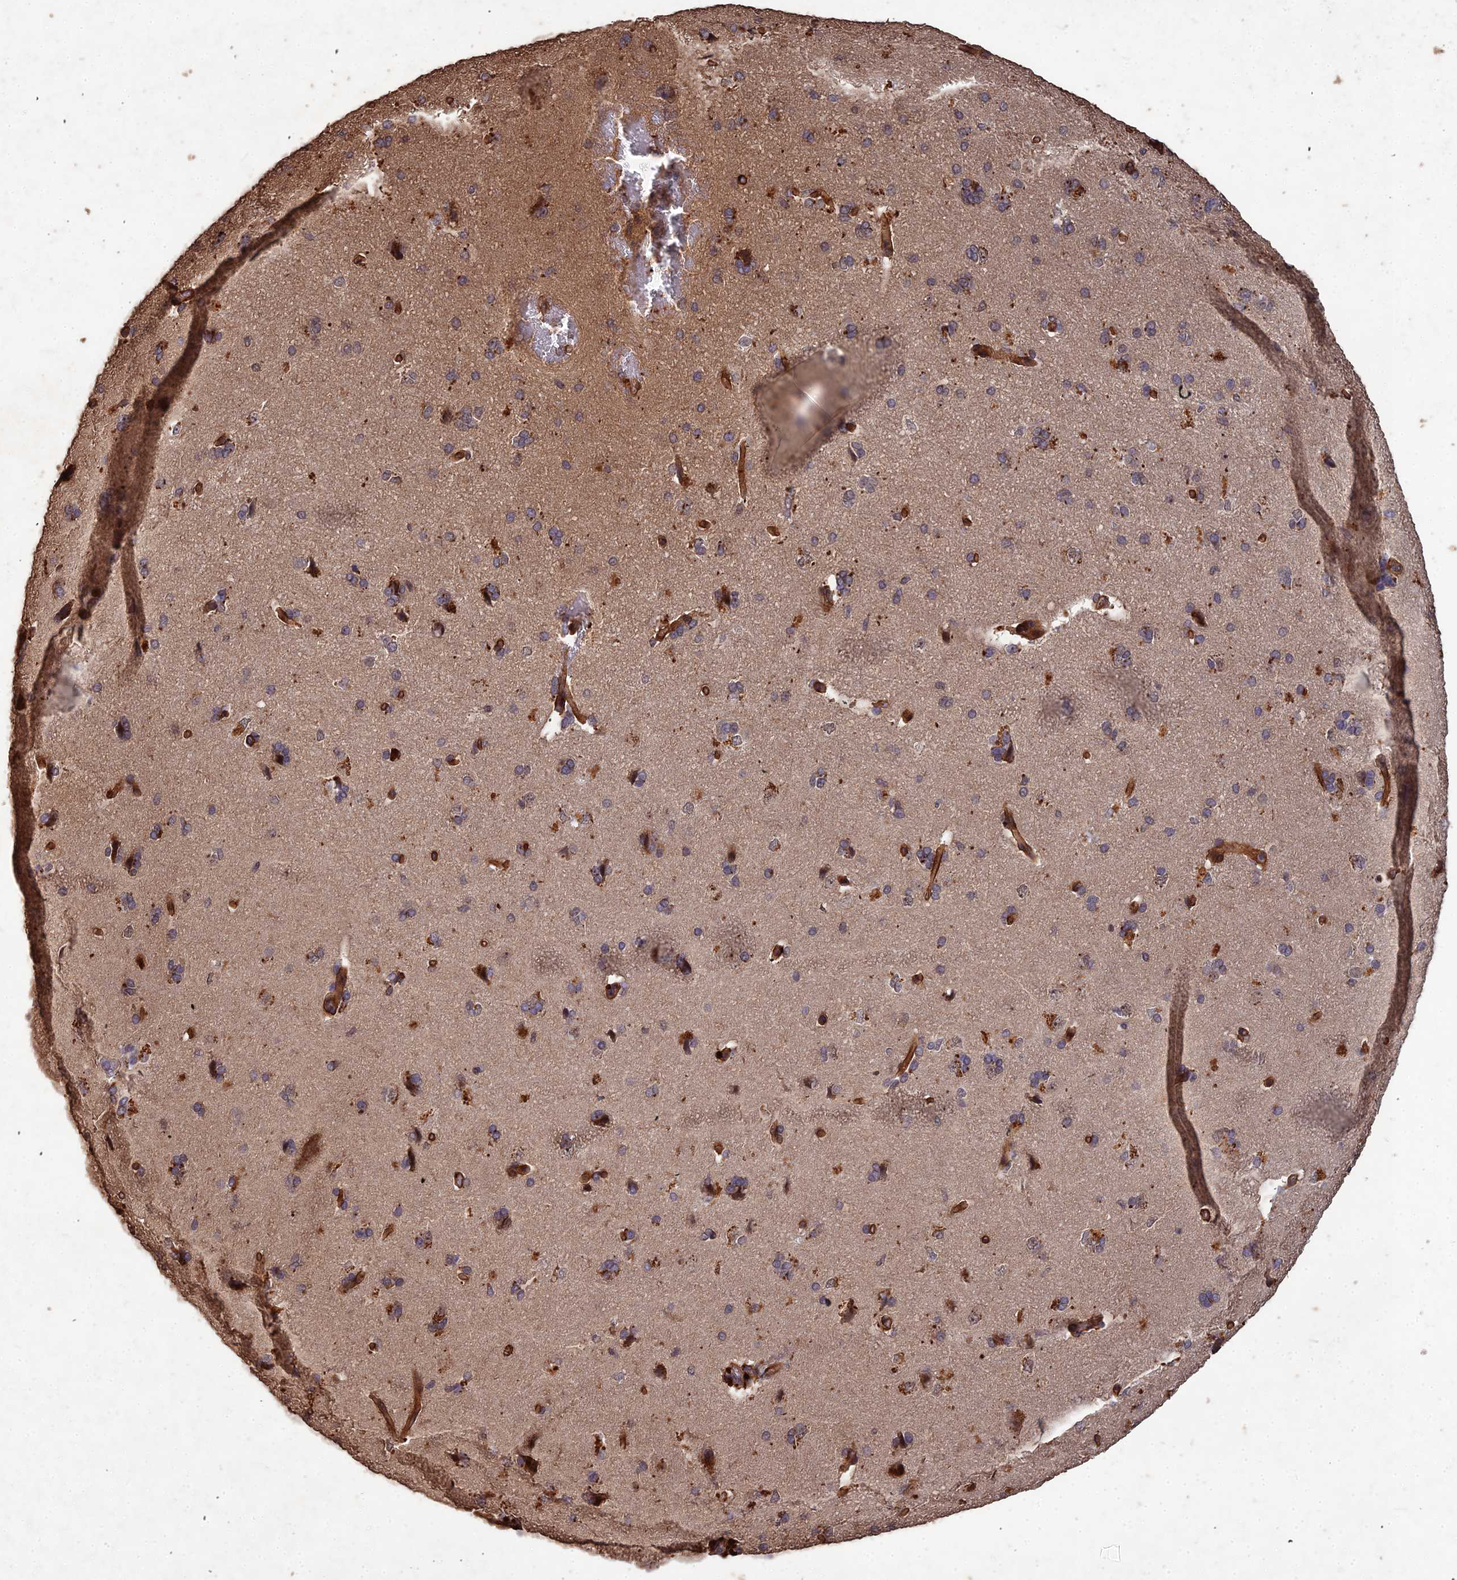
{"staining": {"intensity": "moderate", "quantity": "25%-75%", "location": "cytoplasmic/membranous"}, "tissue": "cerebral cortex", "cell_type": "Endothelial cells", "image_type": "normal", "snomed": [{"axis": "morphology", "description": "Normal tissue, NOS"}, {"axis": "topography", "description": "Cerebral cortex"}], "caption": "Immunohistochemistry (DAB (3,3'-diaminobenzidine)) staining of benign human cerebral cortex reveals moderate cytoplasmic/membranous protein positivity in approximately 25%-75% of endothelial cells. (IHC, brightfield microscopy, high magnification).", "gene": "SYMPK", "patient": {"sex": "male", "age": 62}}